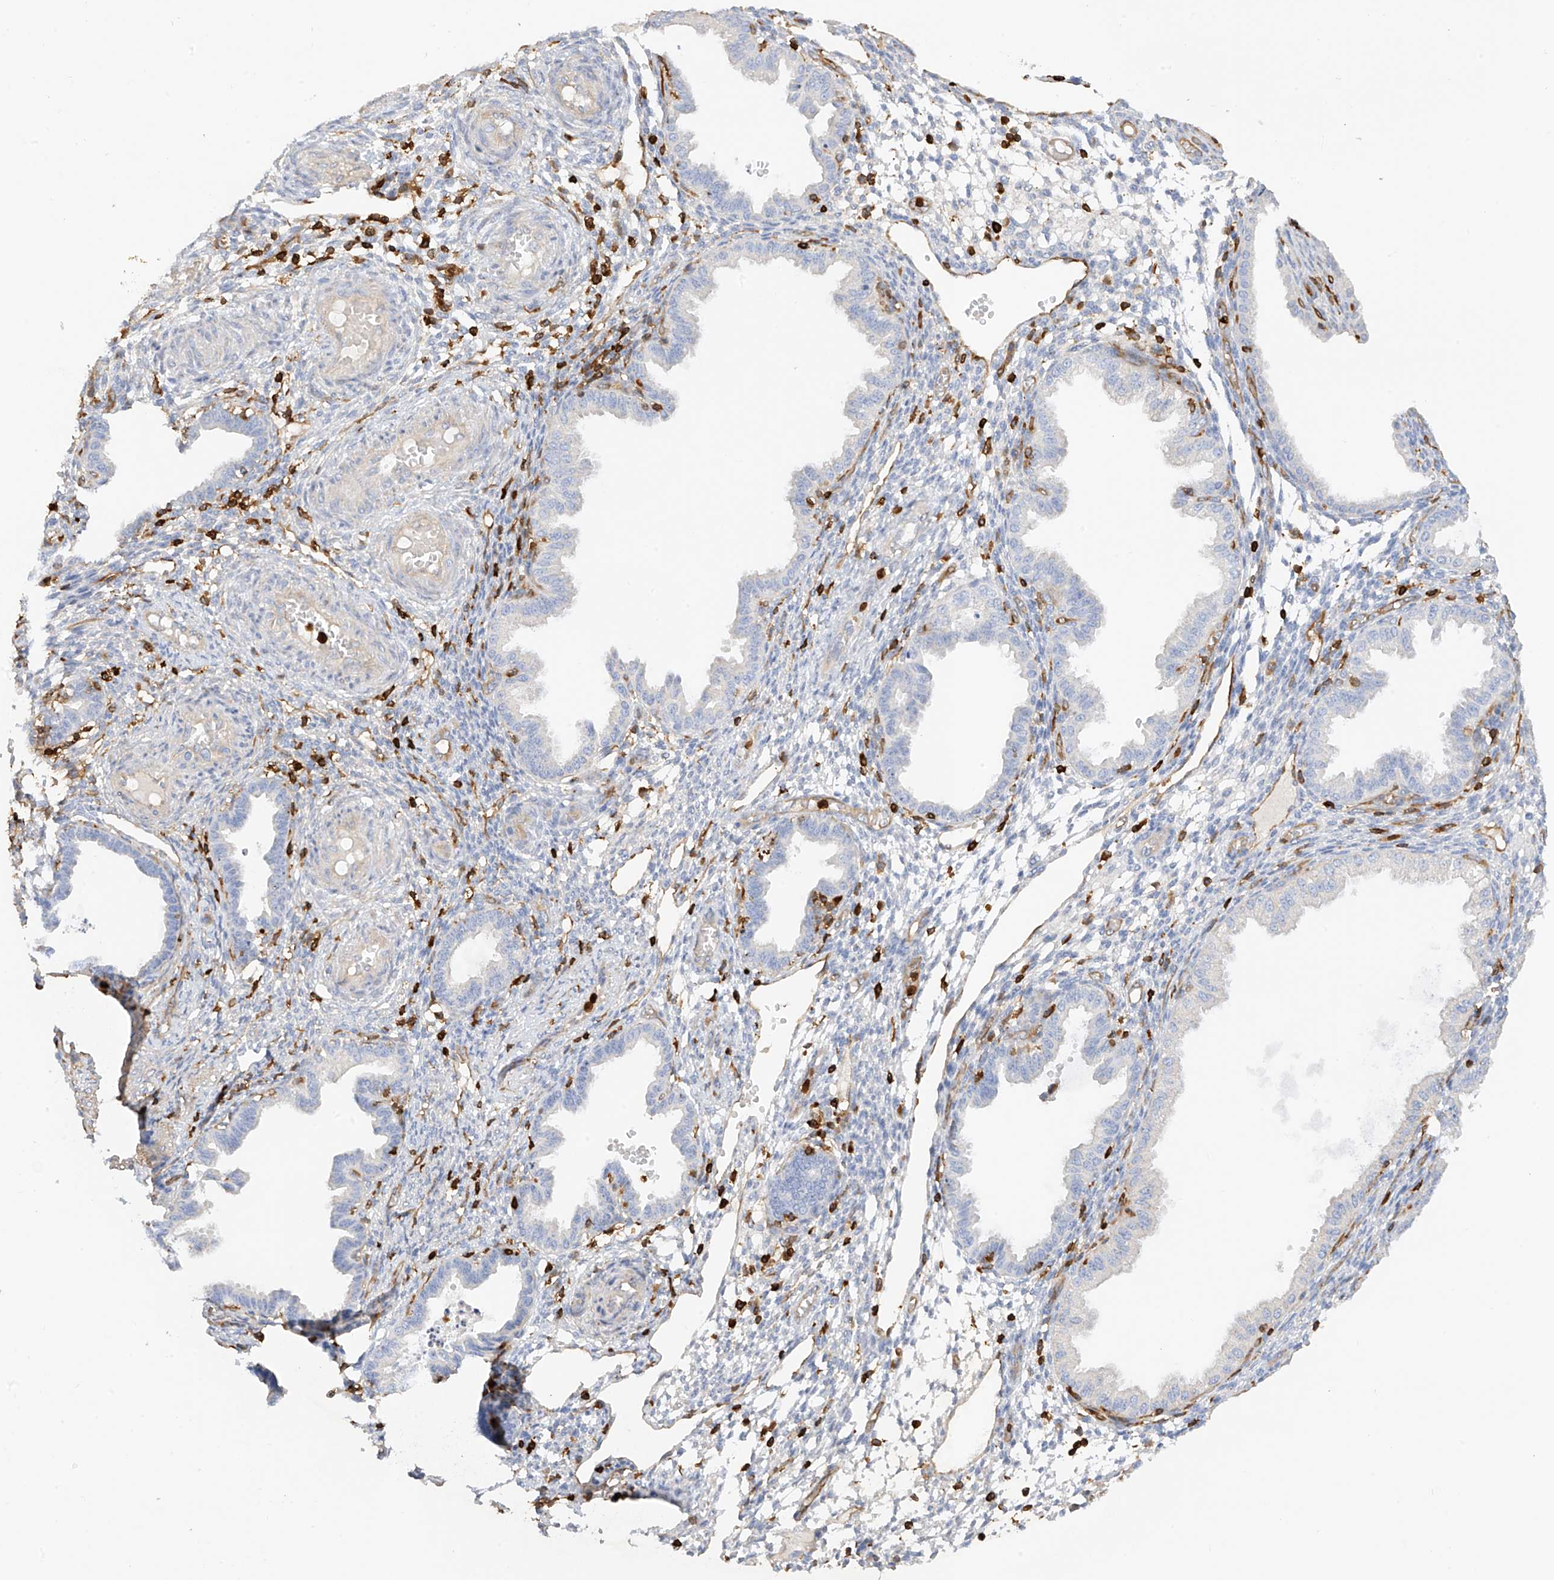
{"staining": {"intensity": "negative", "quantity": "none", "location": "none"}, "tissue": "endometrium", "cell_type": "Cells in endometrial stroma", "image_type": "normal", "snomed": [{"axis": "morphology", "description": "Normal tissue, NOS"}, {"axis": "topography", "description": "Endometrium"}], "caption": "Cells in endometrial stroma are negative for protein expression in benign human endometrium. (DAB (3,3'-diaminobenzidine) immunohistochemistry with hematoxylin counter stain).", "gene": "ARHGAP25", "patient": {"sex": "female", "age": 33}}